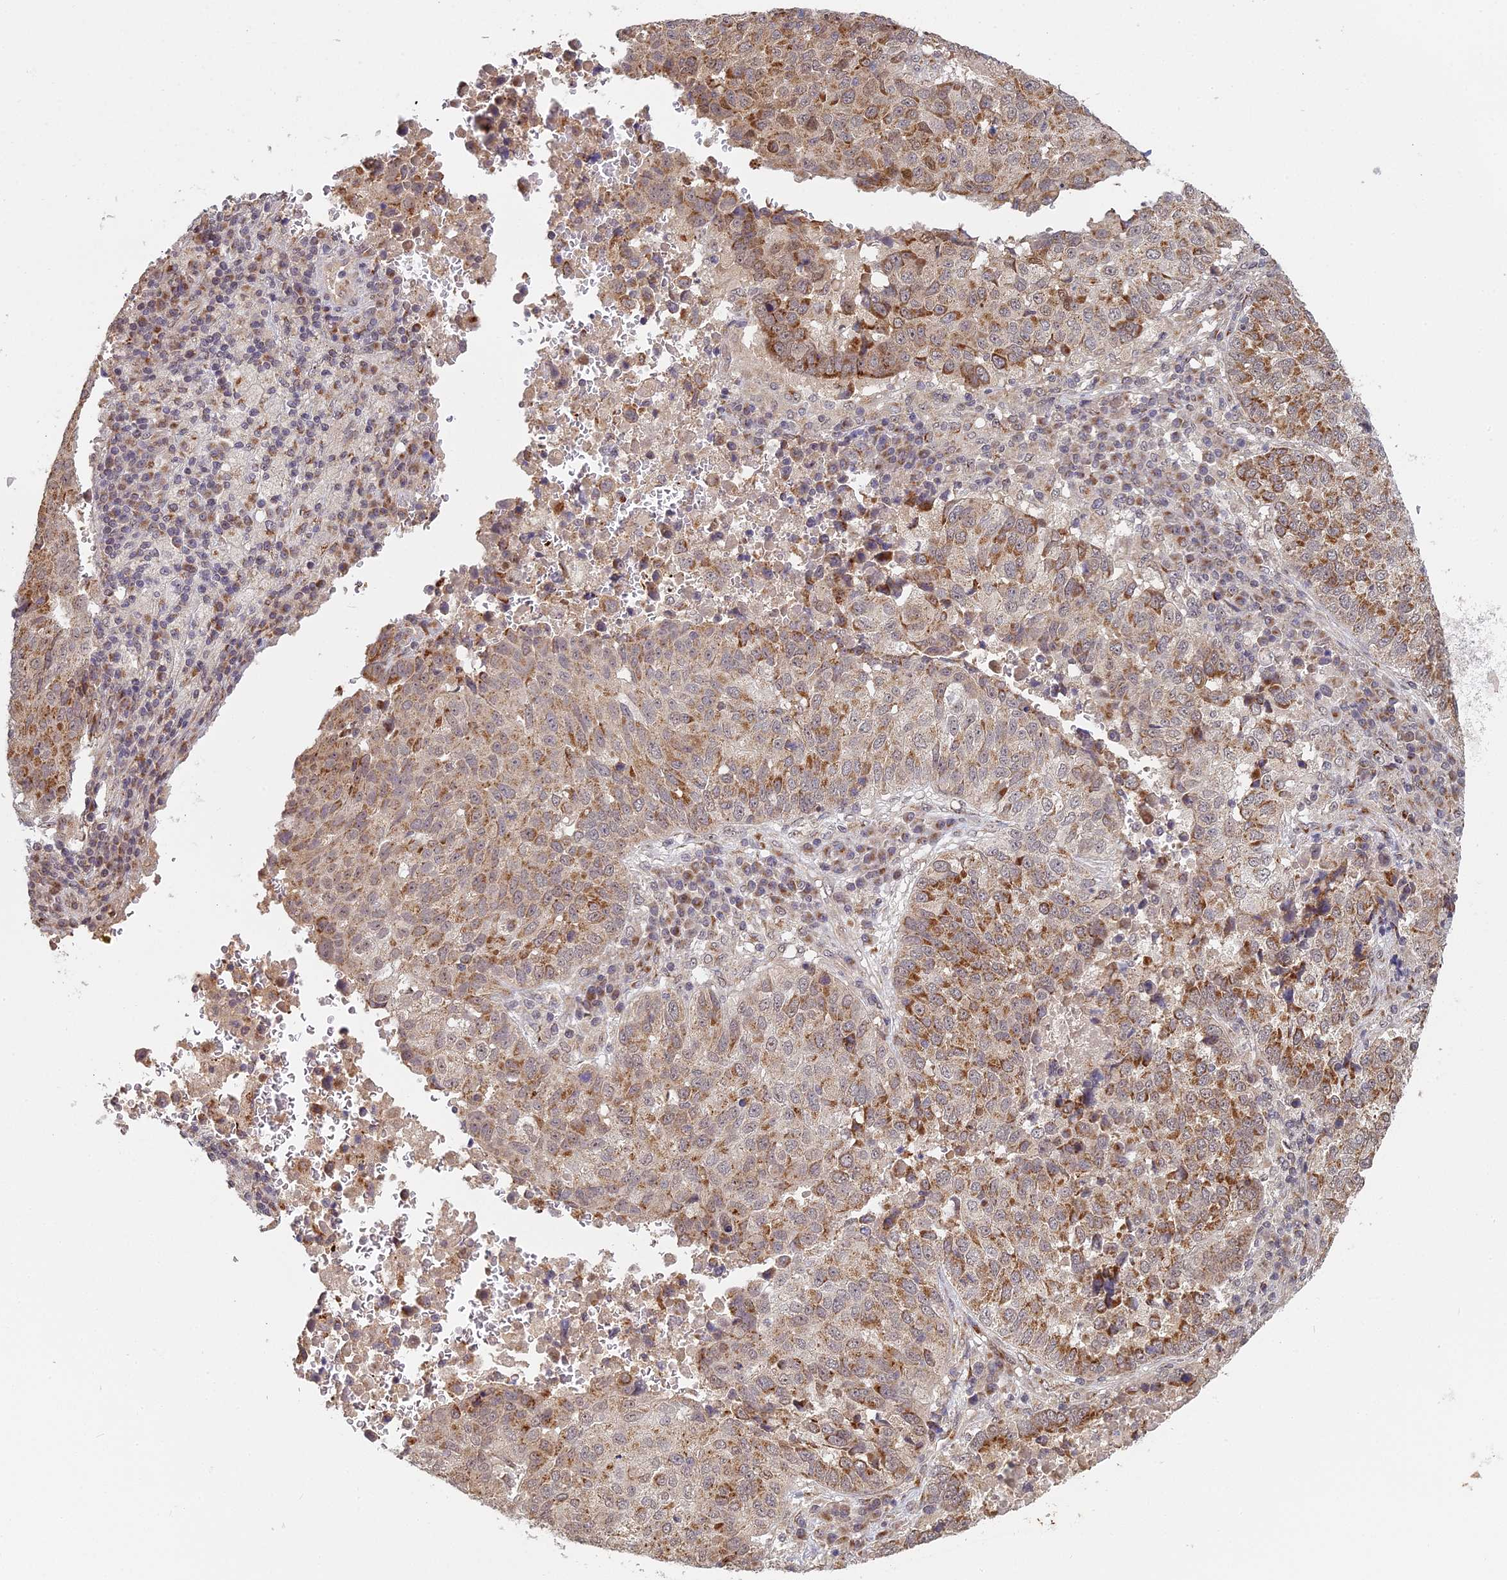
{"staining": {"intensity": "moderate", "quantity": ">75%", "location": "cytoplasmic/membranous"}, "tissue": "lung cancer", "cell_type": "Tumor cells", "image_type": "cancer", "snomed": [{"axis": "morphology", "description": "Squamous cell carcinoma, NOS"}, {"axis": "topography", "description": "Lung"}], "caption": "Tumor cells show medium levels of moderate cytoplasmic/membranous expression in approximately >75% of cells in lung squamous cell carcinoma. (DAB = brown stain, brightfield microscopy at high magnification).", "gene": "MEOX1", "patient": {"sex": "male", "age": 73}}